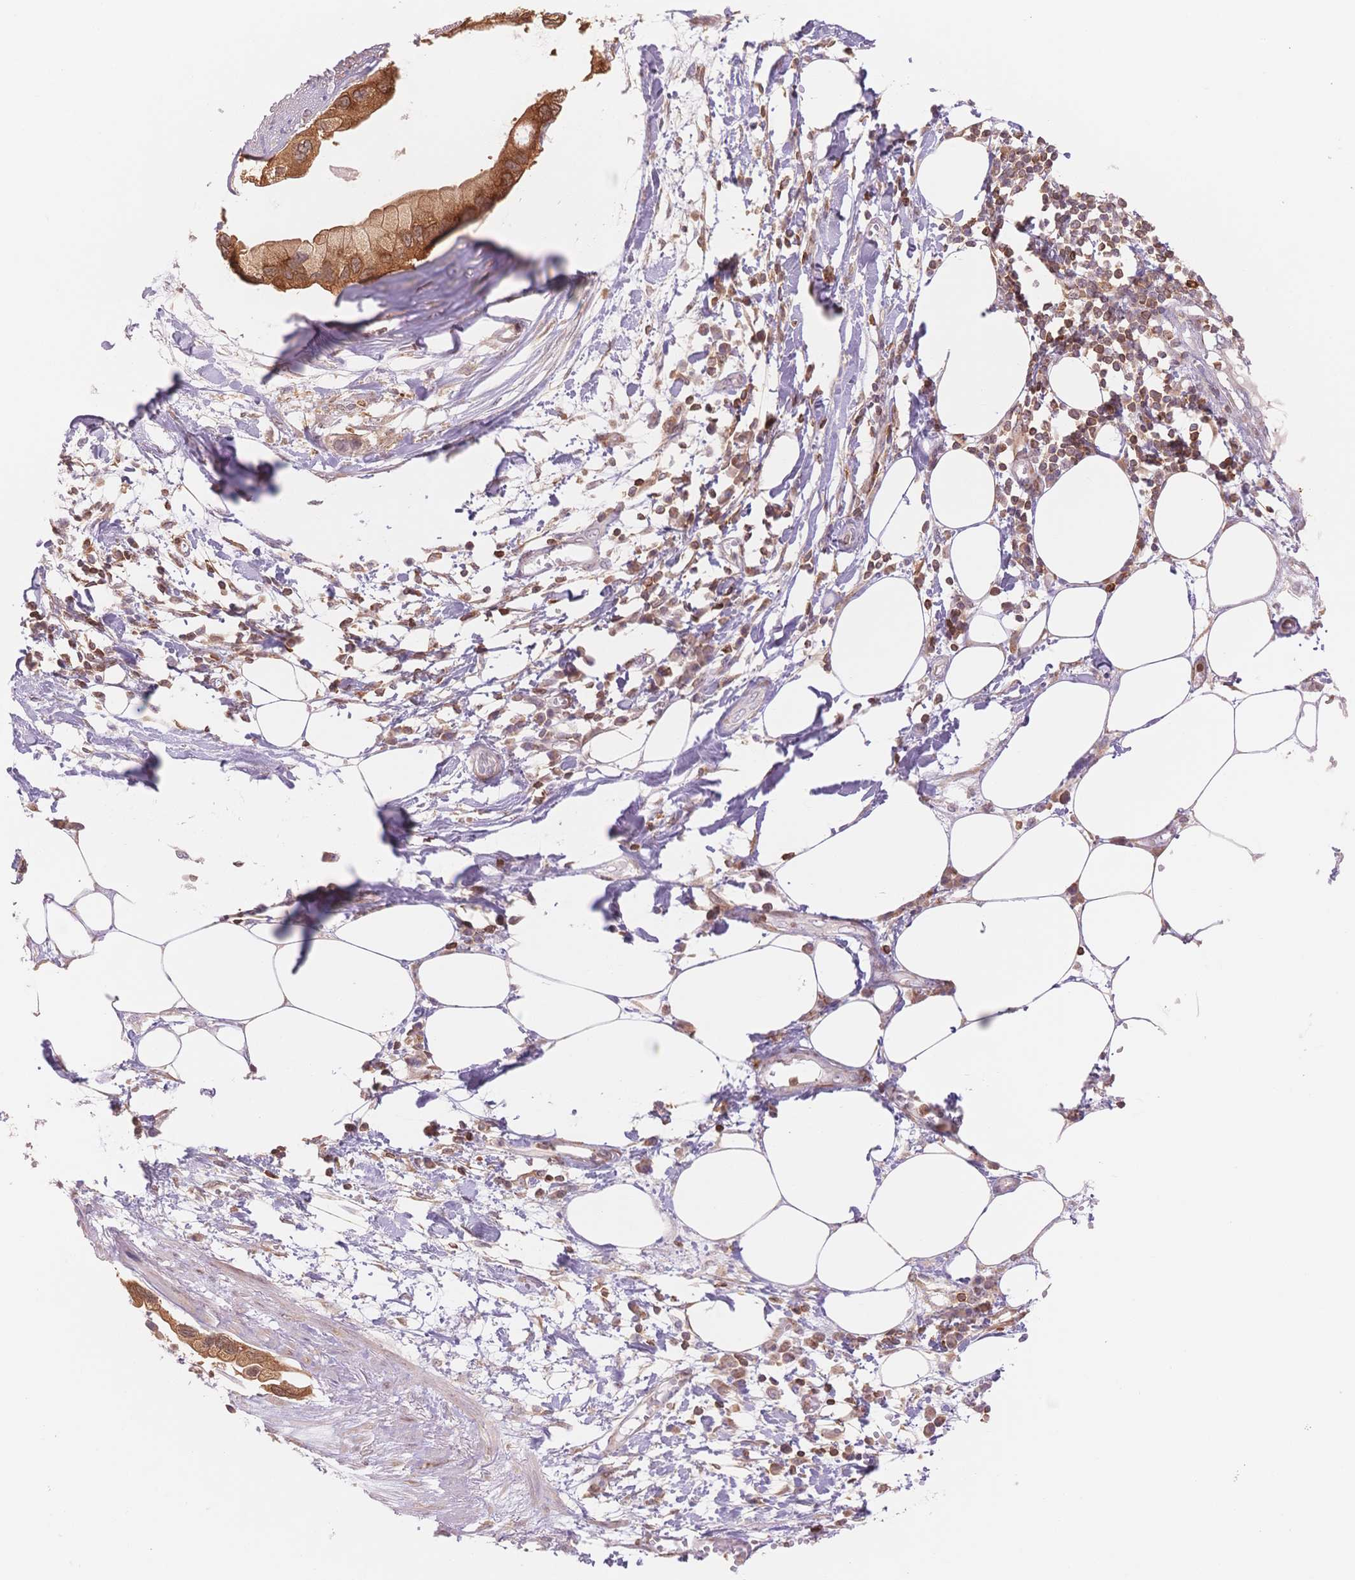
{"staining": {"intensity": "moderate", "quantity": ">75%", "location": "cytoplasmic/membranous"}, "tissue": "pancreatic cancer", "cell_type": "Tumor cells", "image_type": "cancer", "snomed": [{"axis": "morphology", "description": "Adenocarcinoma, NOS"}, {"axis": "topography", "description": "Pancreas"}], "caption": "This is a histology image of immunohistochemistry (IHC) staining of pancreatic adenocarcinoma, which shows moderate expression in the cytoplasmic/membranous of tumor cells.", "gene": "STK39", "patient": {"sex": "female", "age": 73}}